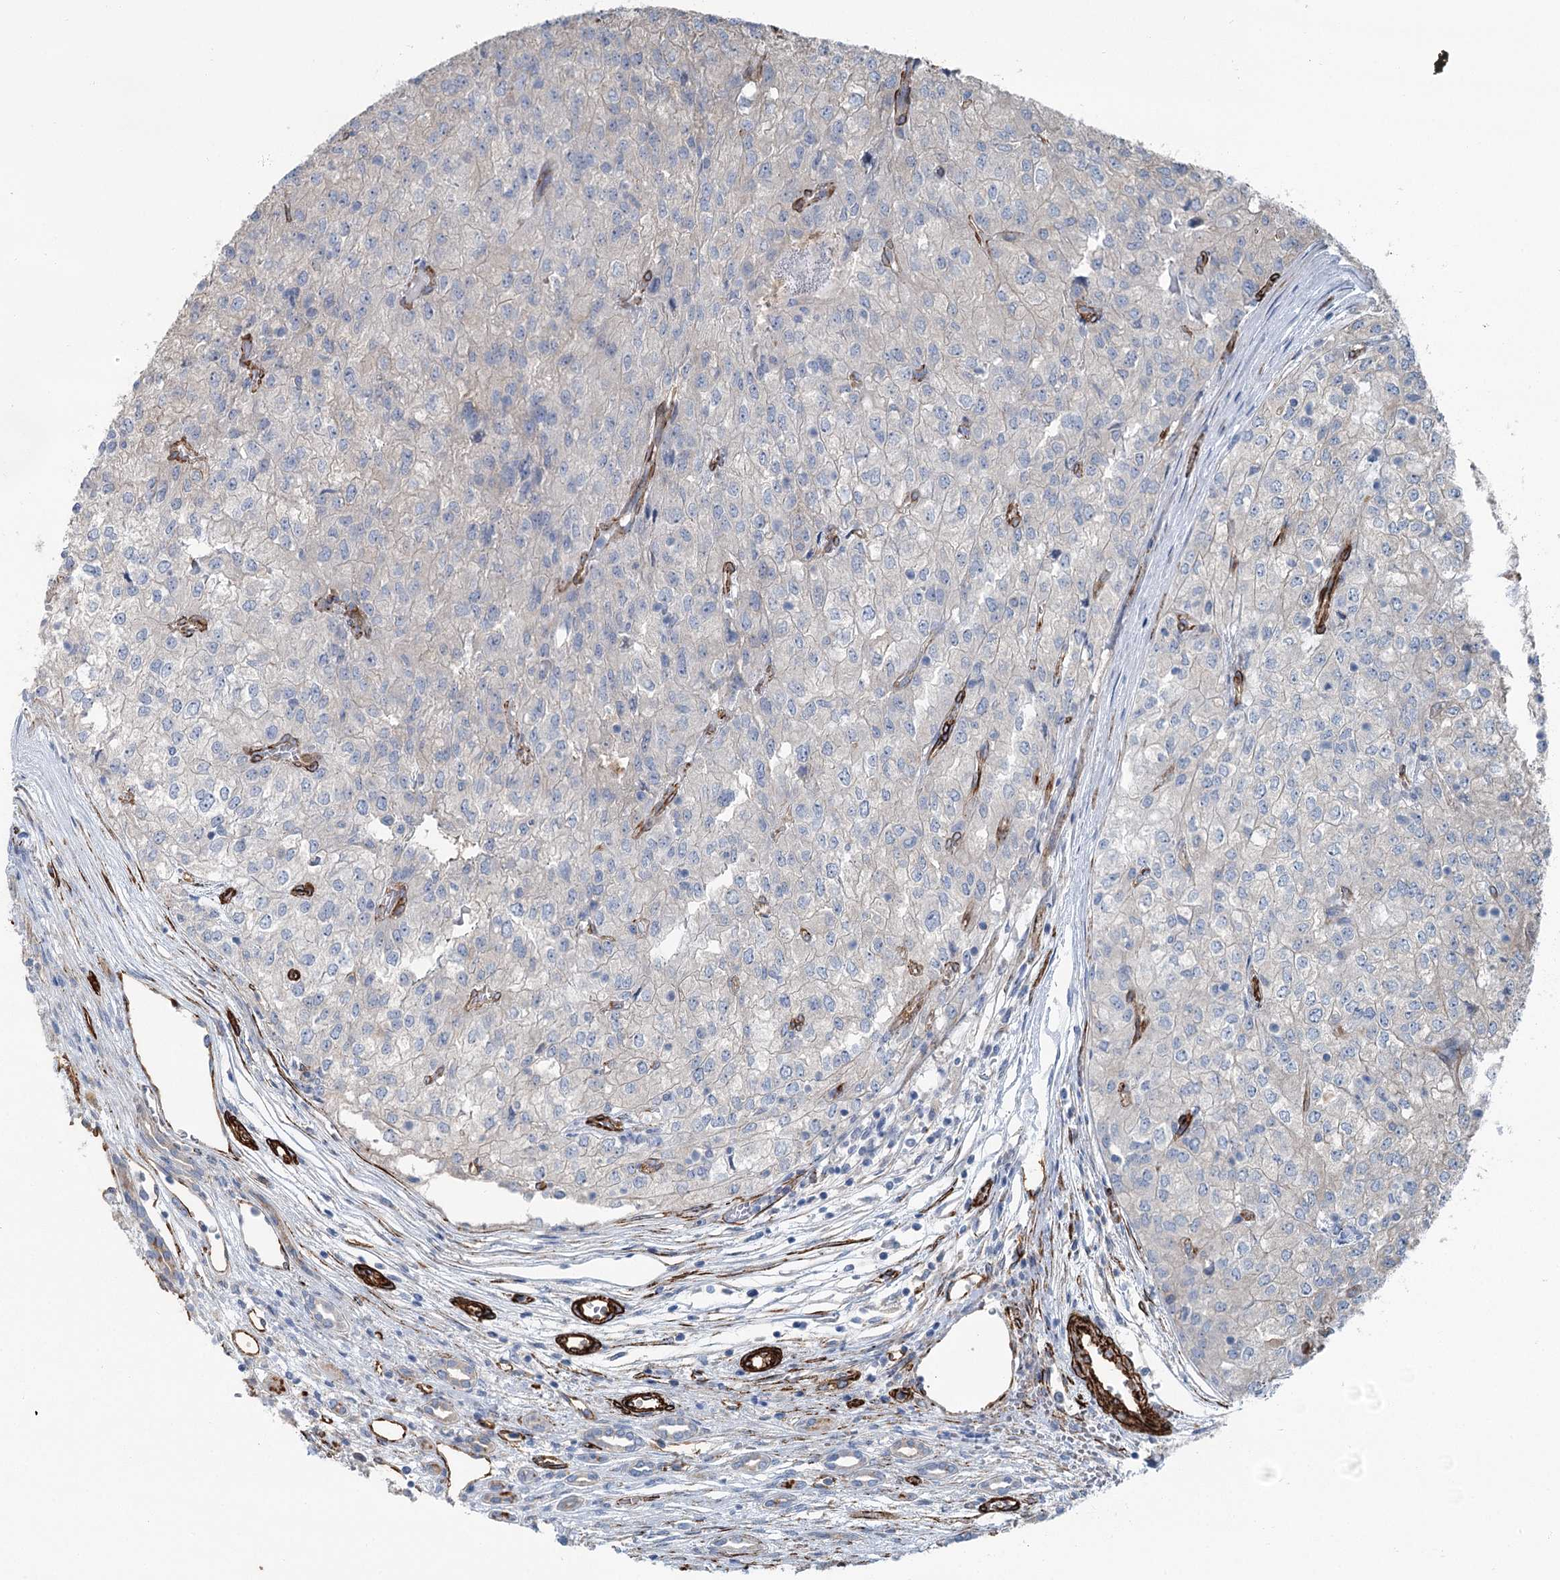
{"staining": {"intensity": "negative", "quantity": "none", "location": "none"}, "tissue": "renal cancer", "cell_type": "Tumor cells", "image_type": "cancer", "snomed": [{"axis": "morphology", "description": "Adenocarcinoma, NOS"}, {"axis": "topography", "description": "Kidney"}], "caption": "DAB (3,3'-diaminobenzidine) immunohistochemical staining of human renal cancer (adenocarcinoma) demonstrates no significant expression in tumor cells.", "gene": "IQSEC1", "patient": {"sex": "female", "age": 54}}